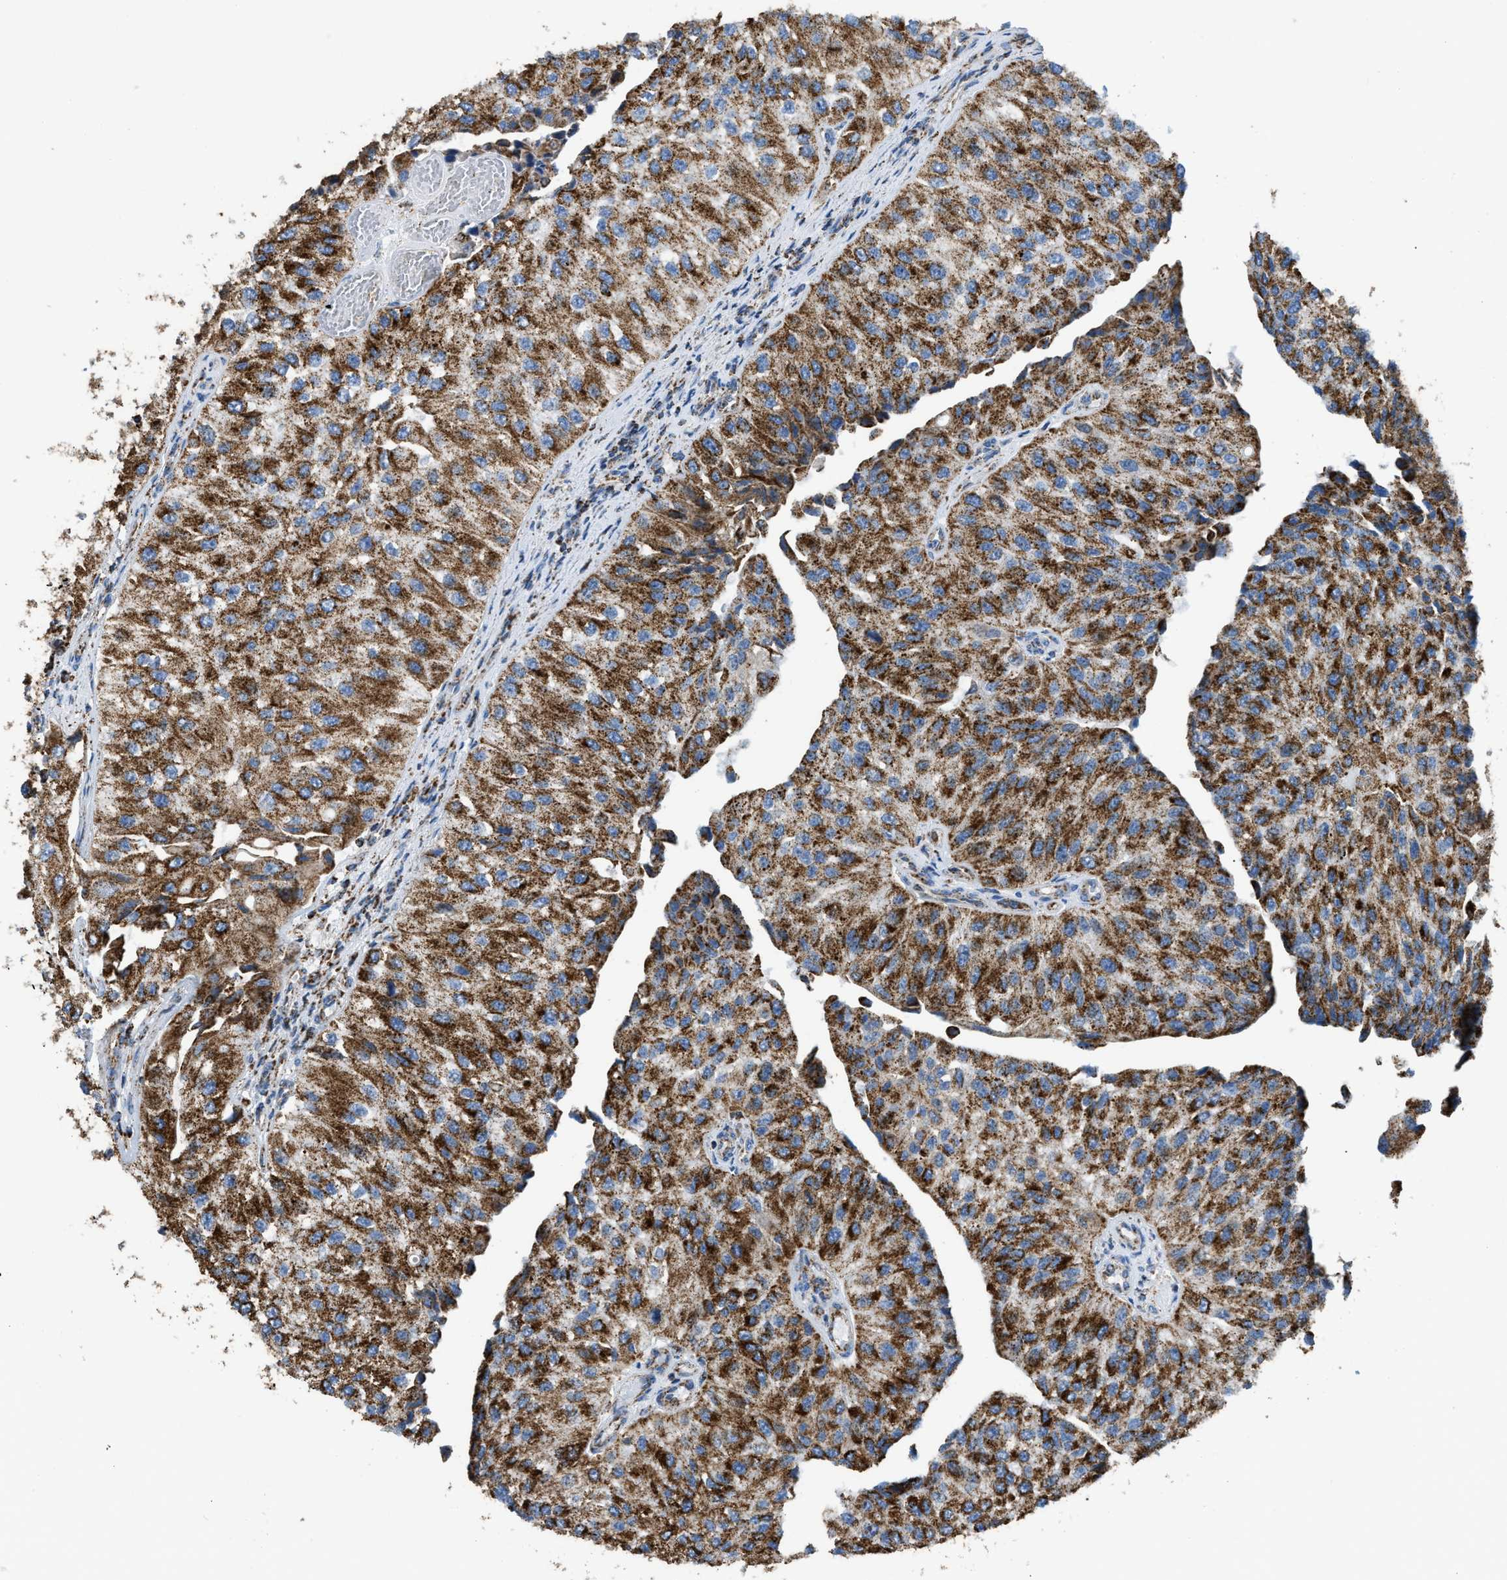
{"staining": {"intensity": "strong", "quantity": ">75%", "location": "cytoplasmic/membranous"}, "tissue": "urothelial cancer", "cell_type": "Tumor cells", "image_type": "cancer", "snomed": [{"axis": "morphology", "description": "Urothelial carcinoma, High grade"}, {"axis": "topography", "description": "Kidney"}, {"axis": "topography", "description": "Urinary bladder"}], "caption": "High-grade urothelial carcinoma stained for a protein (brown) reveals strong cytoplasmic/membranous positive staining in approximately >75% of tumor cells.", "gene": "ETFB", "patient": {"sex": "male", "age": 77}}